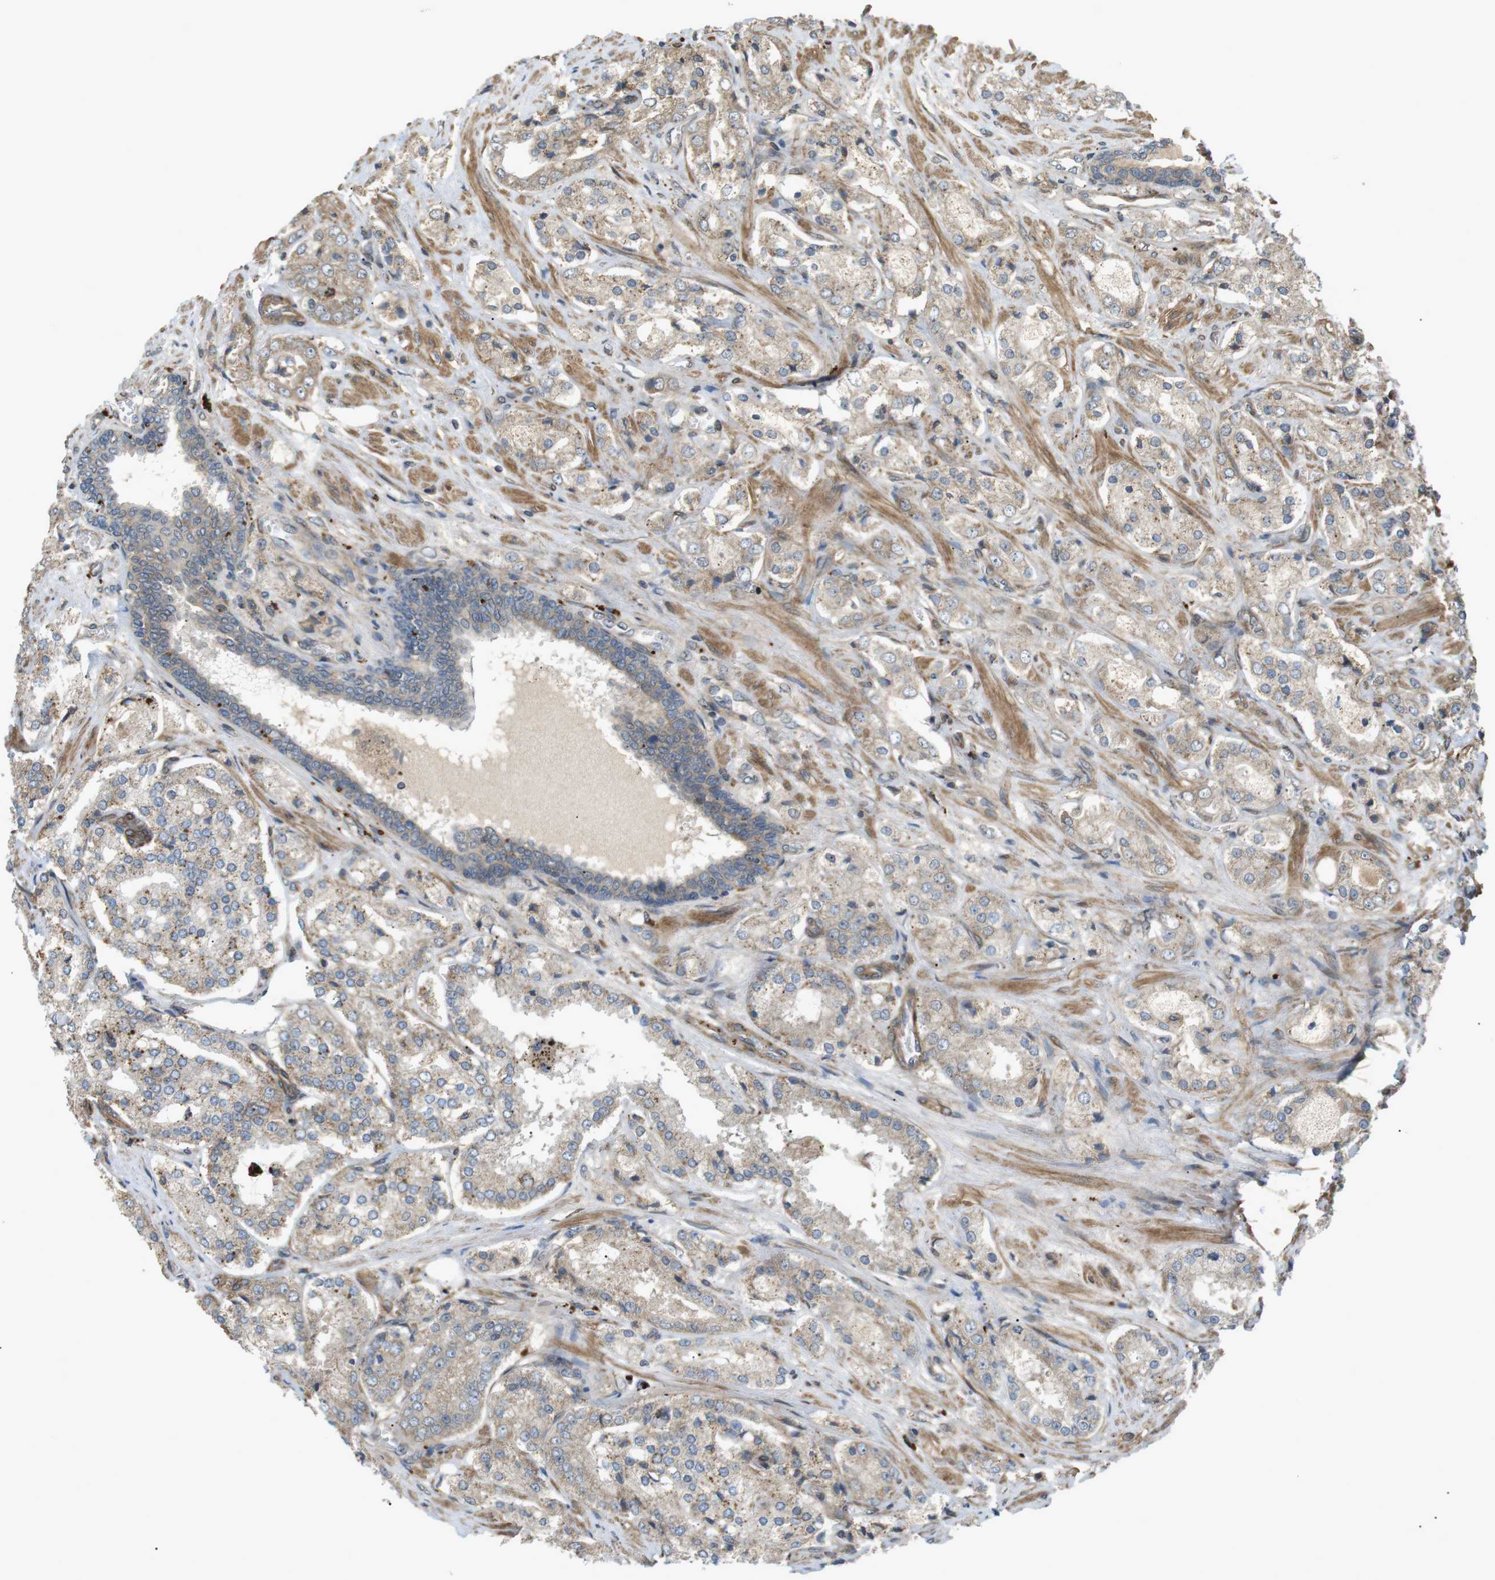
{"staining": {"intensity": "weak", "quantity": "25%-75%", "location": "cytoplasmic/membranous"}, "tissue": "prostate cancer", "cell_type": "Tumor cells", "image_type": "cancer", "snomed": [{"axis": "morphology", "description": "Adenocarcinoma, High grade"}, {"axis": "topography", "description": "Prostate"}], "caption": "High-grade adenocarcinoma (prostate) stained for a protein demonstrates weak cytoplasmic/membranous positivity in tumor cells.", "gene": "KANK2", "patient": {"sex": "male", "age": 65}}